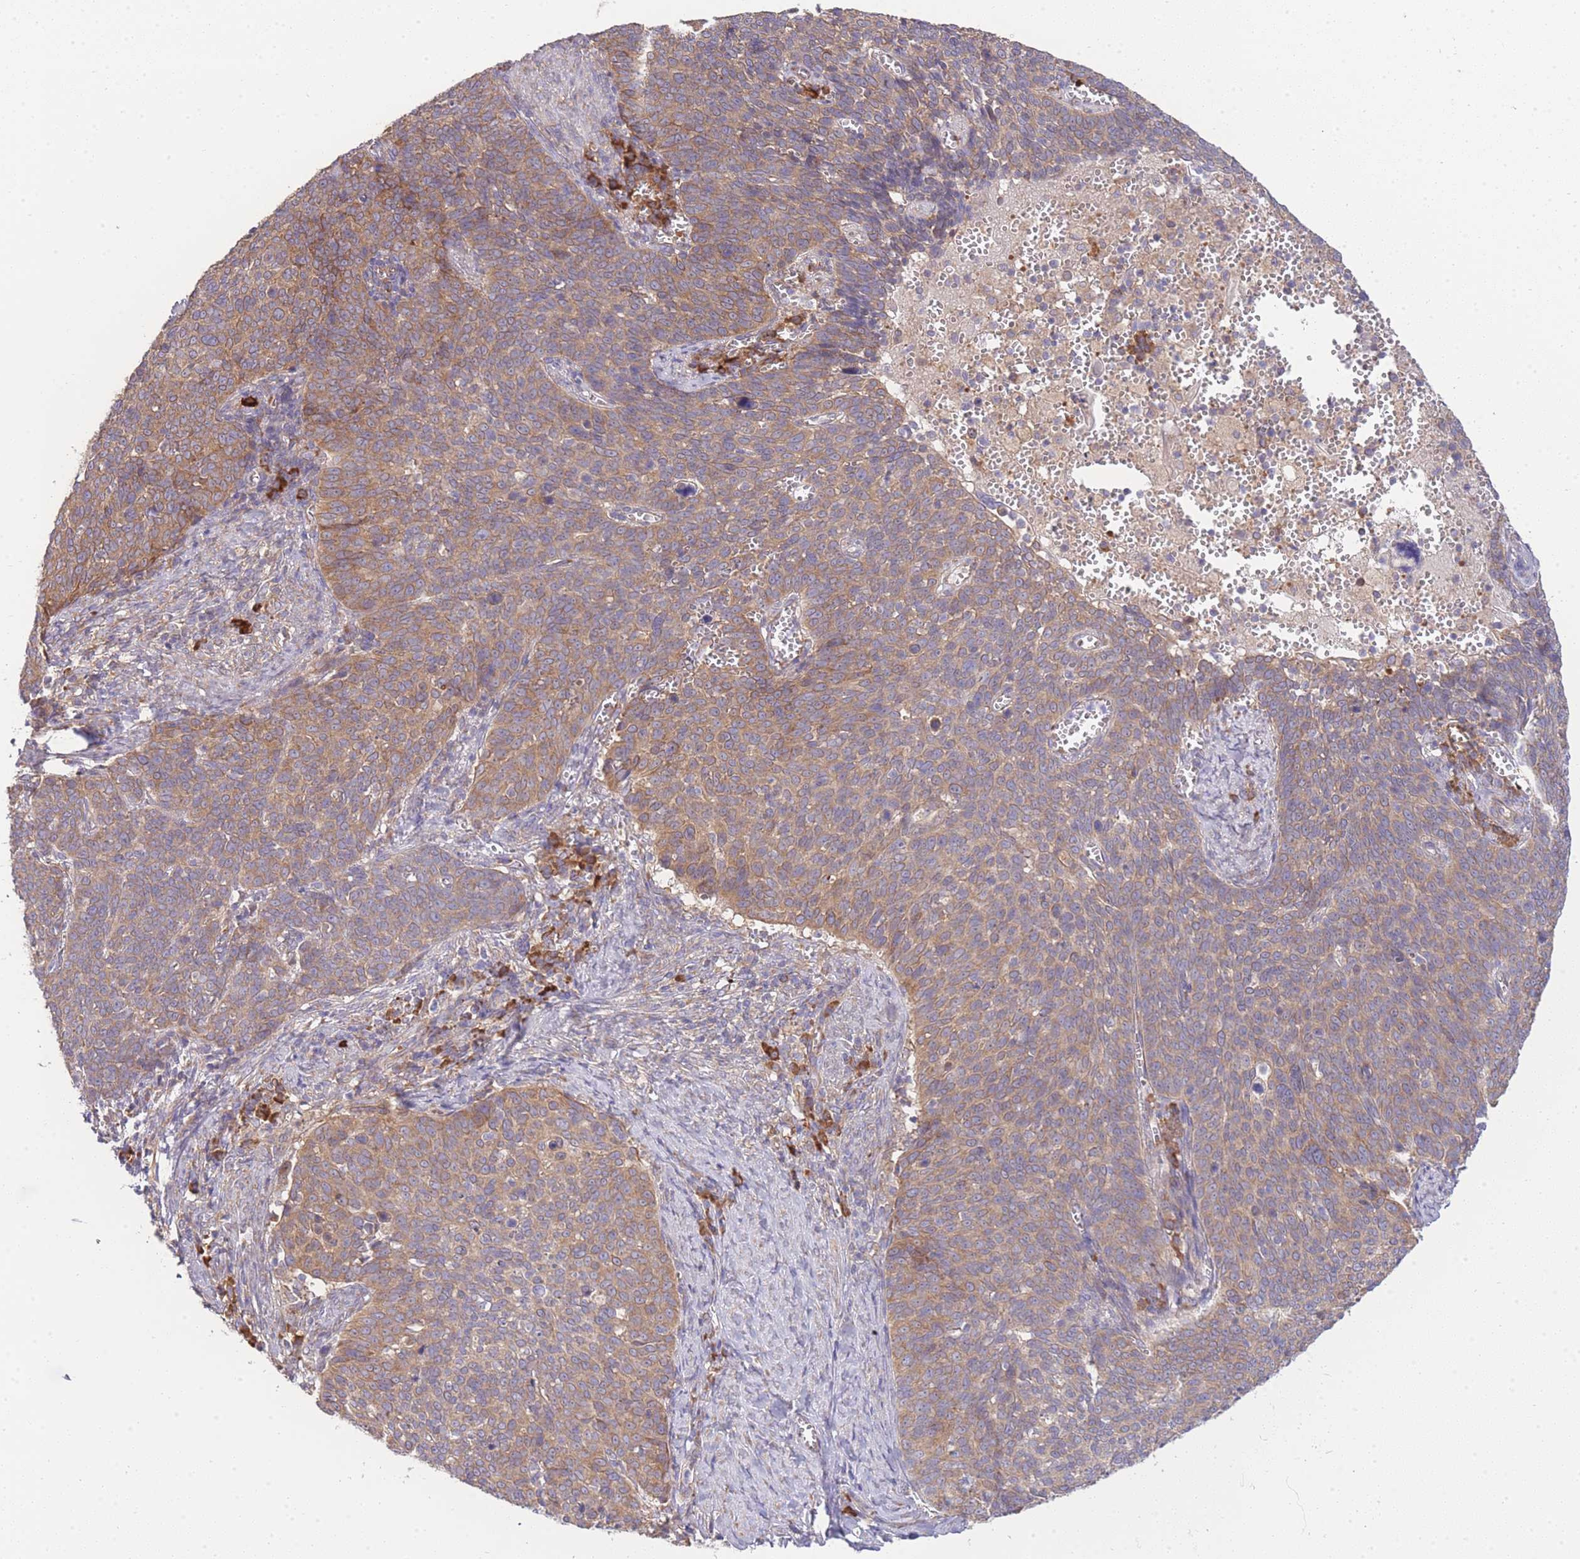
{"staining": {"intensity": "moderate", "quantity": ">75%", "location": "cytoplasmic/membranous"}, "tissue": "cervical cancer", "cell_type": "Tumor cells", "image_type": "cancer", "snomed": [{"axis": "morphology", "description": "Normal tissue, NOS"}, {"axis": "morphology", "description": "Squamous cell carcinoma, NOS"}, {"axis": "topography", "description": "Cervix"}], "caption": "Immunohistochemistry (IHC) histopathology image of neoplastic tissue: human cervical cancer stained using immunohistochemistry reveals medium levels of moderate protein expression localized specifically in the cytoplasmic/membranous of tumor cells, appearing as a cytoplasmic/membranous brown color.", "gene": "BEX1", "patient": {"sex": "female", "age": 39}}